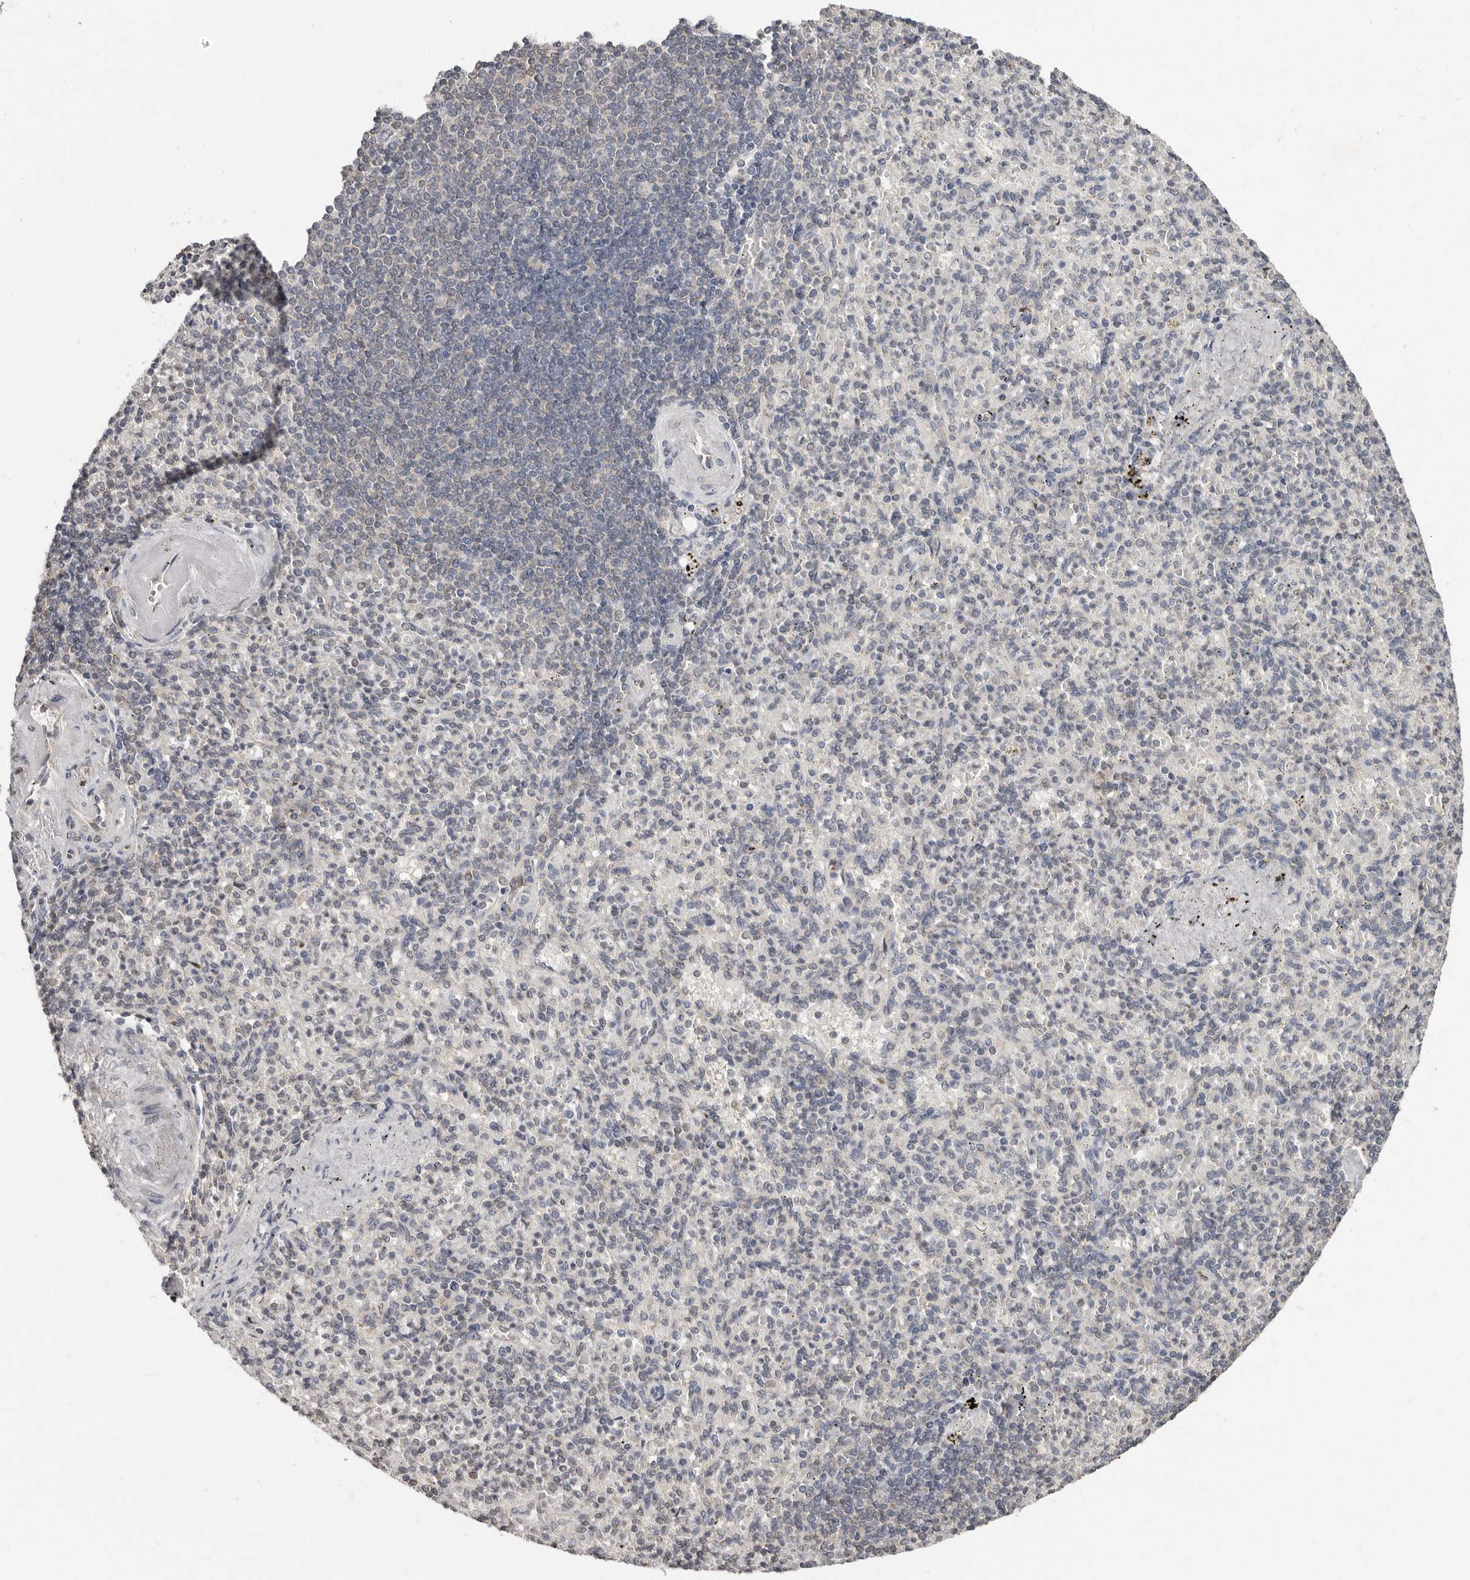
{"staining": {"intensity": "moderate", "quantity": "<25%", "location": "nuclear"}, "tissue": "spleen", "cell_type": "Cells in red pulp", "image_type": "normal", "snomed": [{"axis": "morphology", "description": "Normal tissue, NOS"}, {"axis": "topography", "description": "Spleen"}], "caption": "Immunohistochemistry (IHC) image of benign human spleen stained for a protein (brown), which demonstrates low levels of moderate nuclear staining in about <25% of cells in red pulp.", "gene": "LINGO2", "patient": {"sex": "female", "age": 74}}